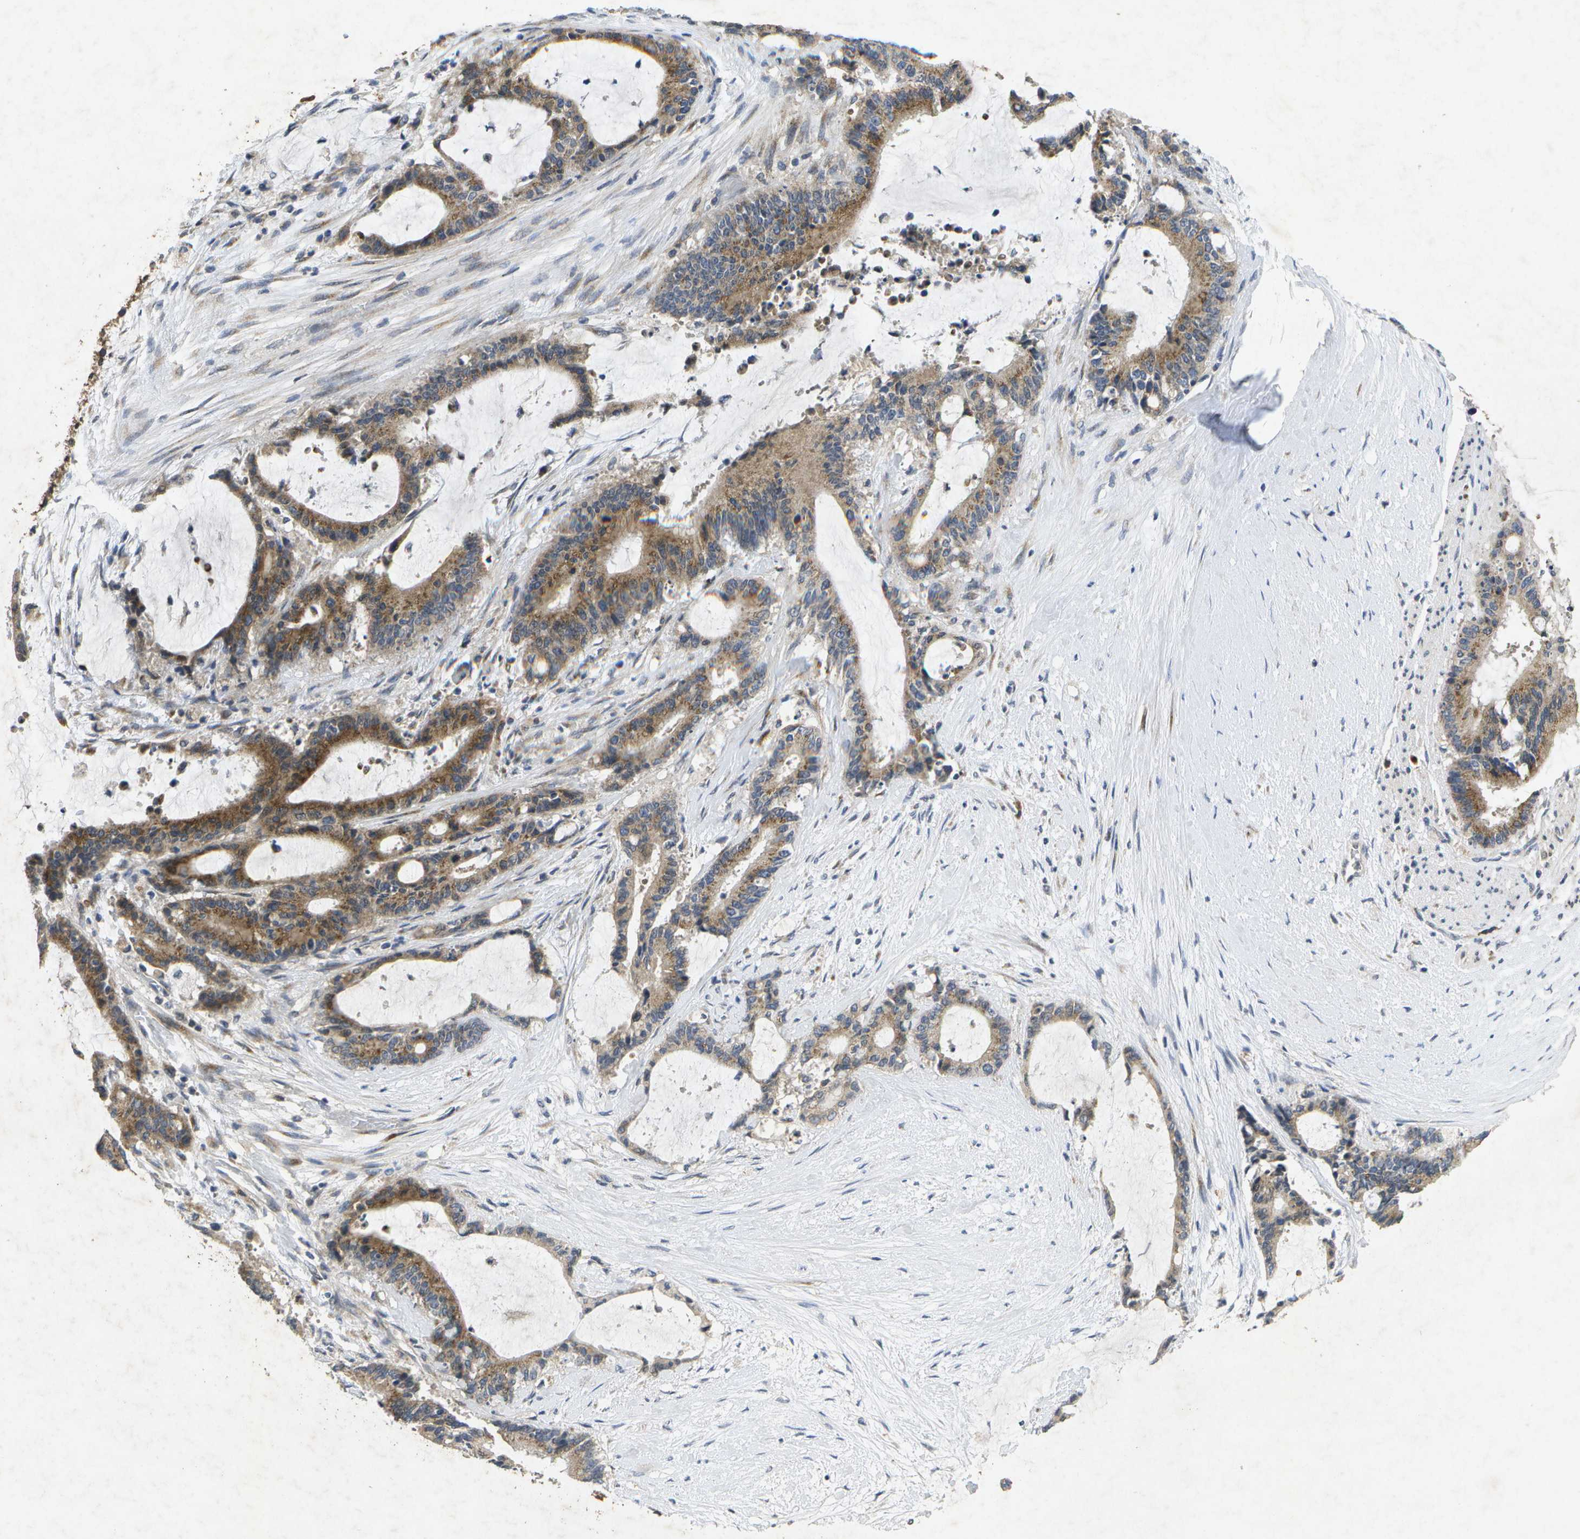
{"staining": {"intensity": "moderate", "quantity": ">75%", "location": "cytoplasmic/membranous"}, "tissue": "liver cancer", "cell_type": "Tumor cells", "image_type": "cancer", "snomed": [{"axis": "morphology", "description": "Cholangiocarcinoma"}, {"axis": "topography", "description": "Liver"}], "caption": "Immunohistochemical staining of liver cholangiocarcinoma exhibits medium levels of moderate cytoplasmic/membranous positivity in about >75% of tumor cells.", "gene": "KDELR1", "patient": {"sex": "female", "age": 73}}